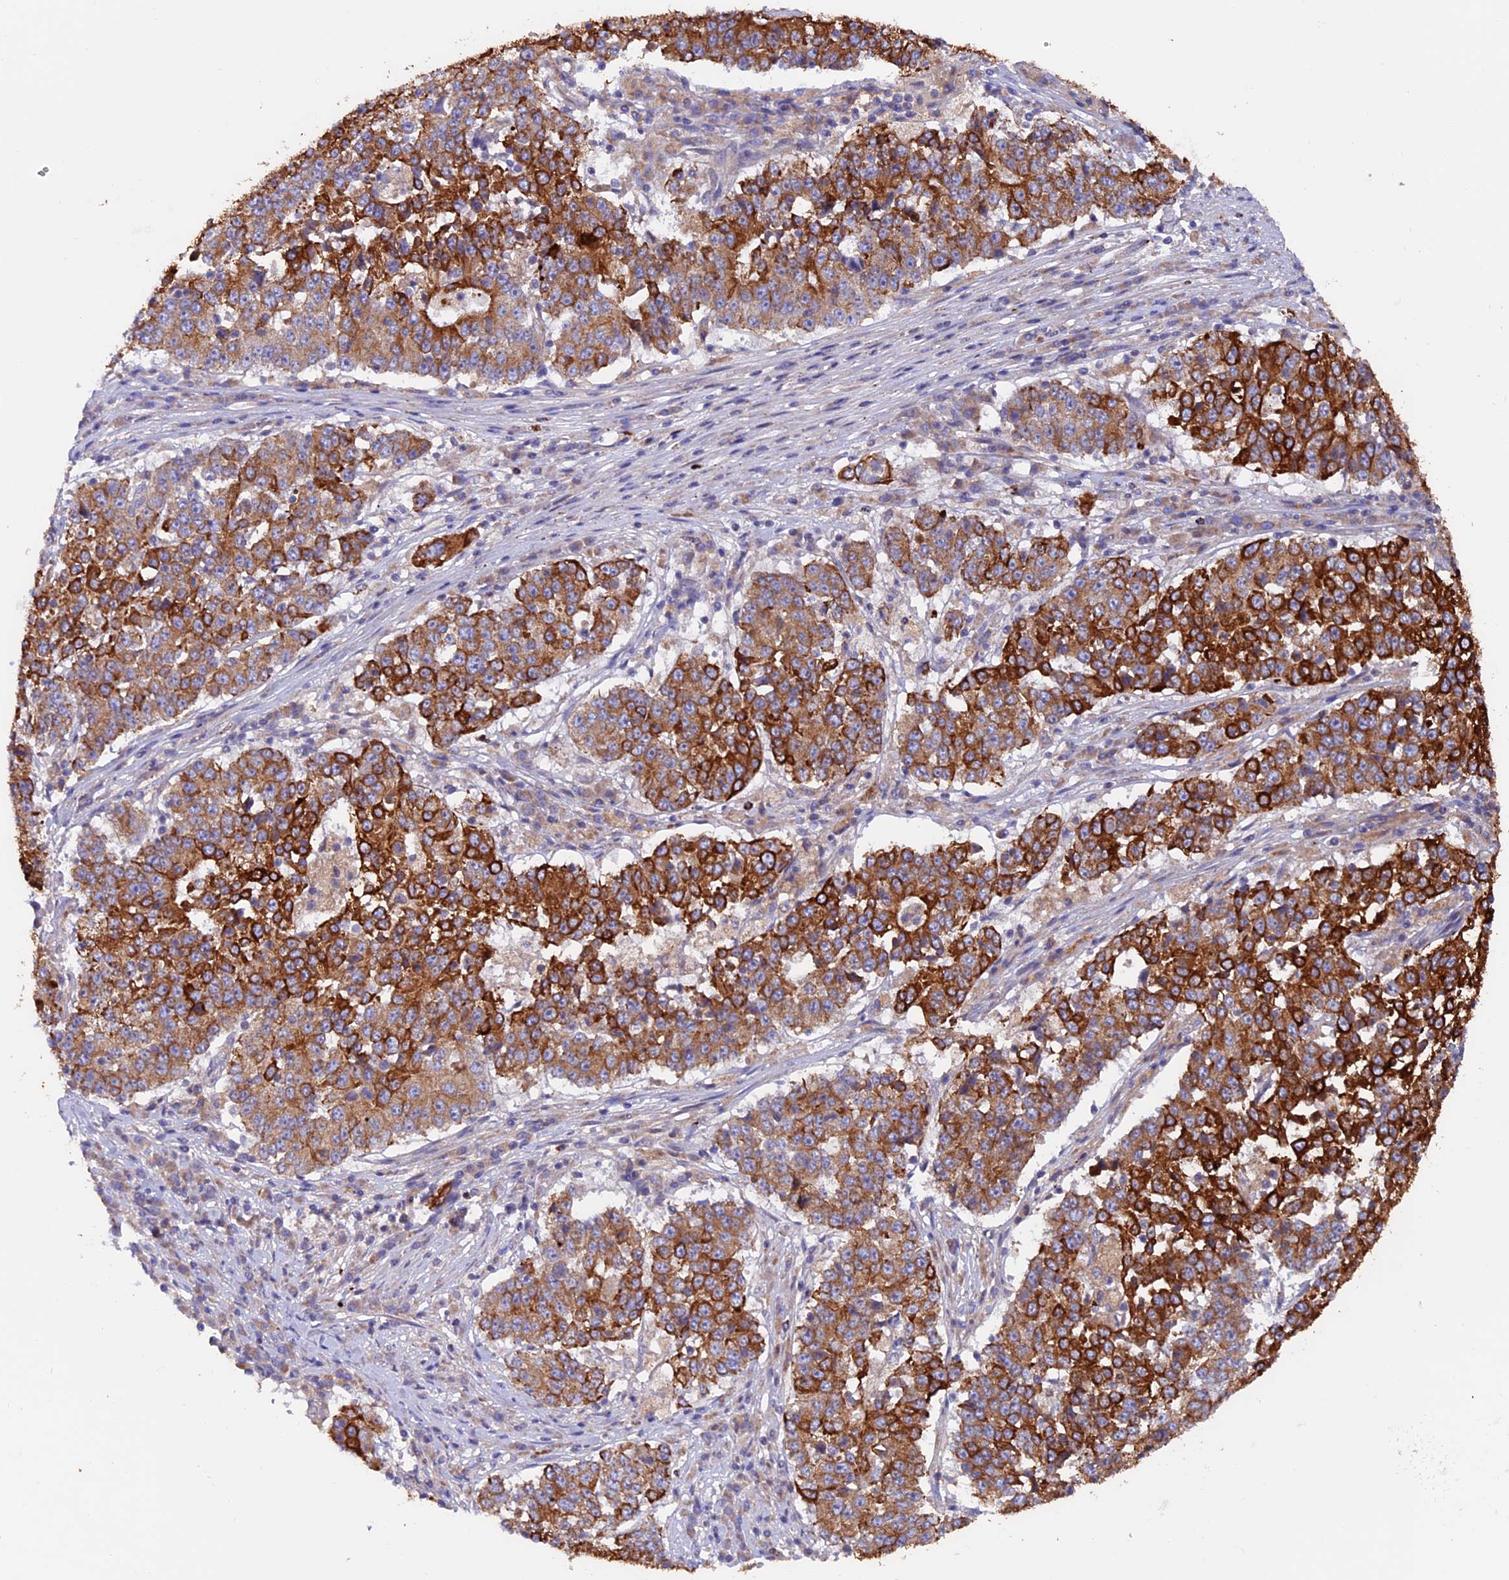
{"staining": {"intensity": "strong", "quantity": ">75%", "location": "cytoplasmic/membranous"}, "tissue": "stomach cancer", "cell_type": "Tumor cells", "image_type": "cancer", "snomed": [{"axis": "morphology", "description": "Adenocarcinoma, NOS"}, {"axis": "topography", "description": "Stomach"}], "caption": "Immunohistochemistry (IHC) (DAB (3,3'-diaminobenzidine)) staining of stomach cancer displays strong cytoplasmic/membranous protein expression in about >75% of tumor cells.", "gene": "PTPN9", "patient": {"sex": "male", "age": 59}}